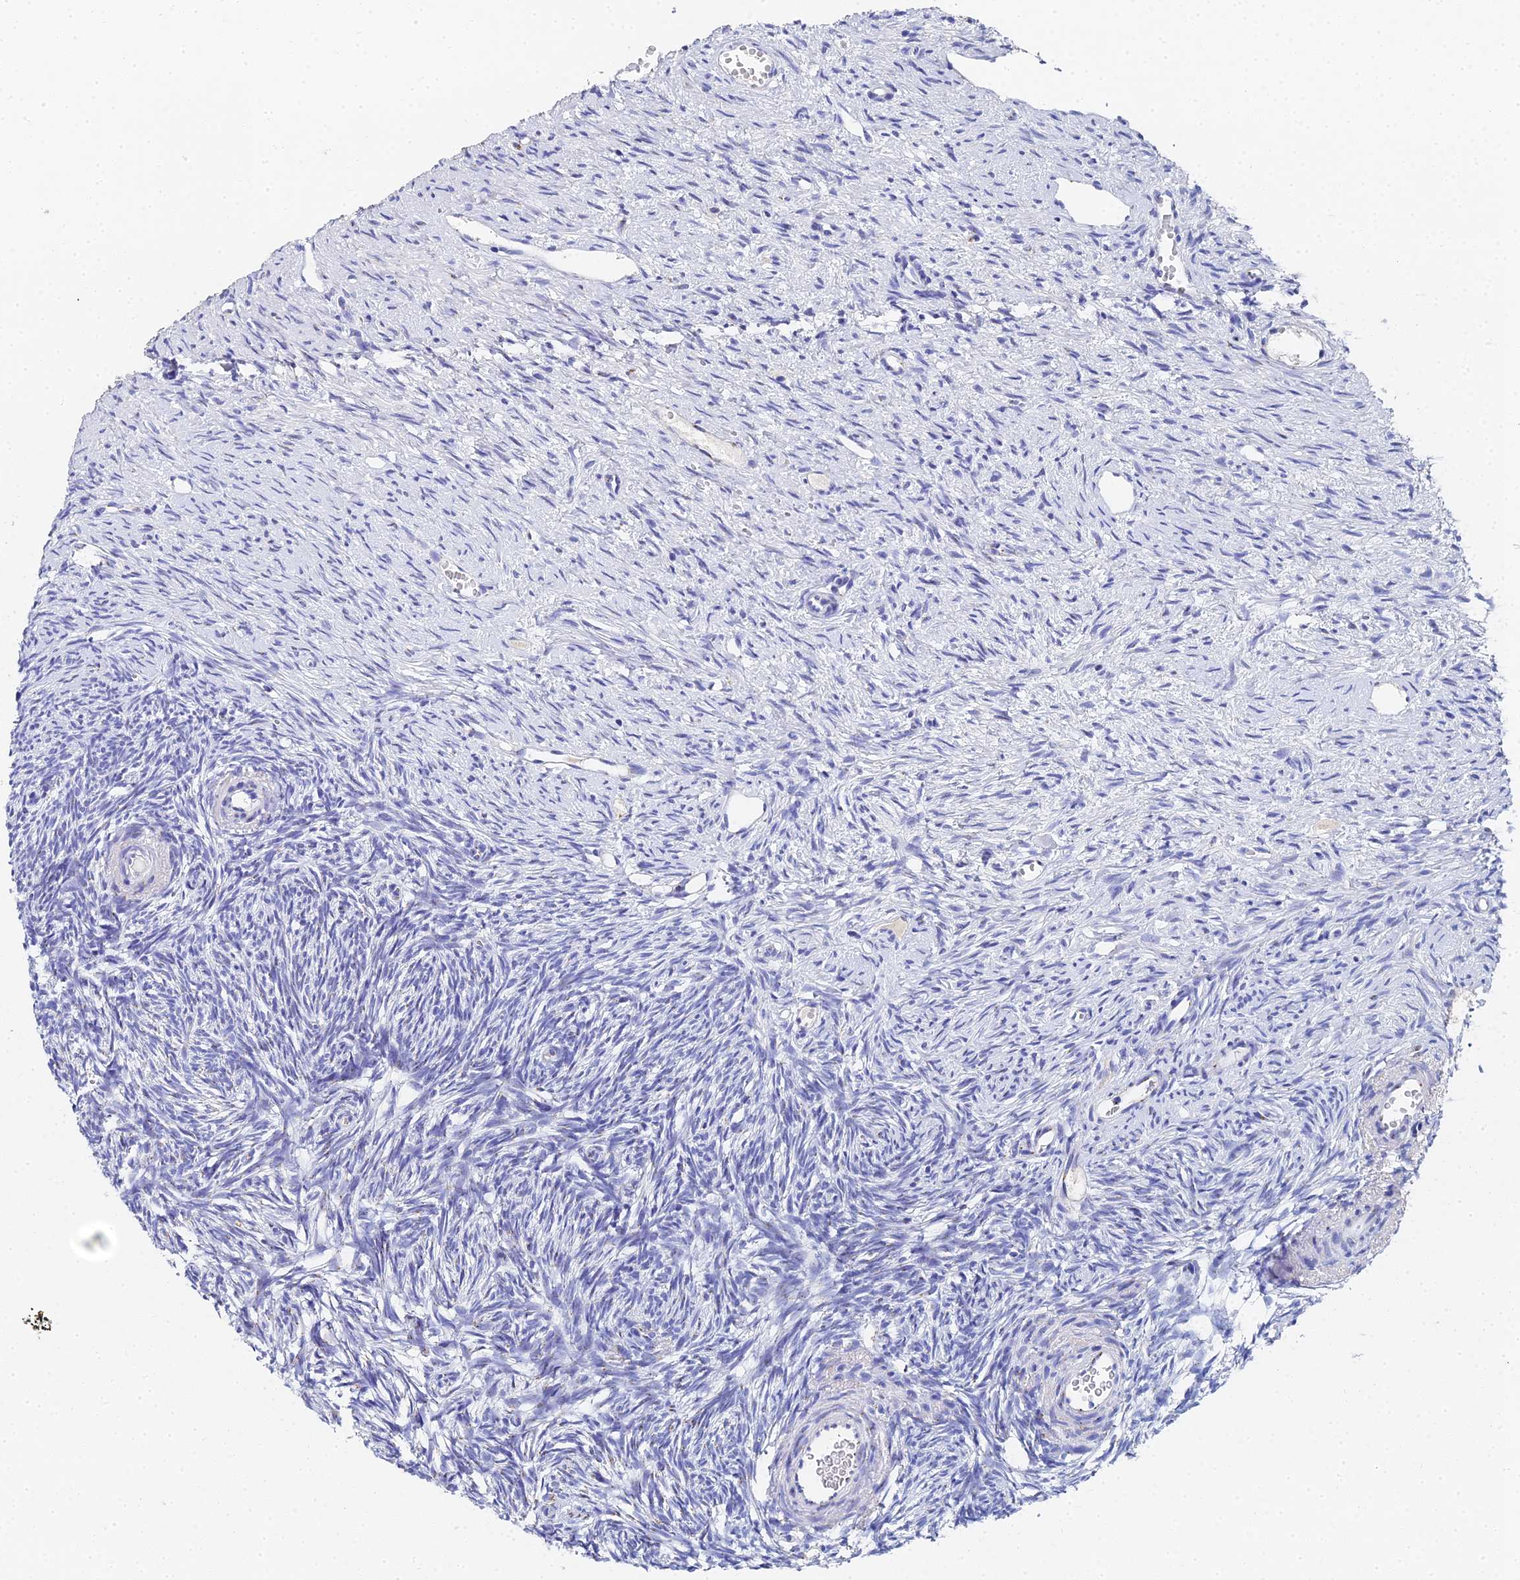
{"staining": {"intensity": "negative", "quantity": "none", "location": "none"}, "tissue": "ovary", "cell_type": "Ovarian stroma cells", "image_type": "normal", "snomed": [{"axis": "morphology", "description": "Normal tissue, NOS"}, {"axis": "topography", "description": "Ovary"}], "caption": "DAB (3,3'-diaminobenzidine) immunohistochemical staining of unremarkable human ovary exhibits no significant positivity in ovarian stroma cells.", "gene": "ENSG00000268674", "patient": {"sex": "female", "age": 51}}